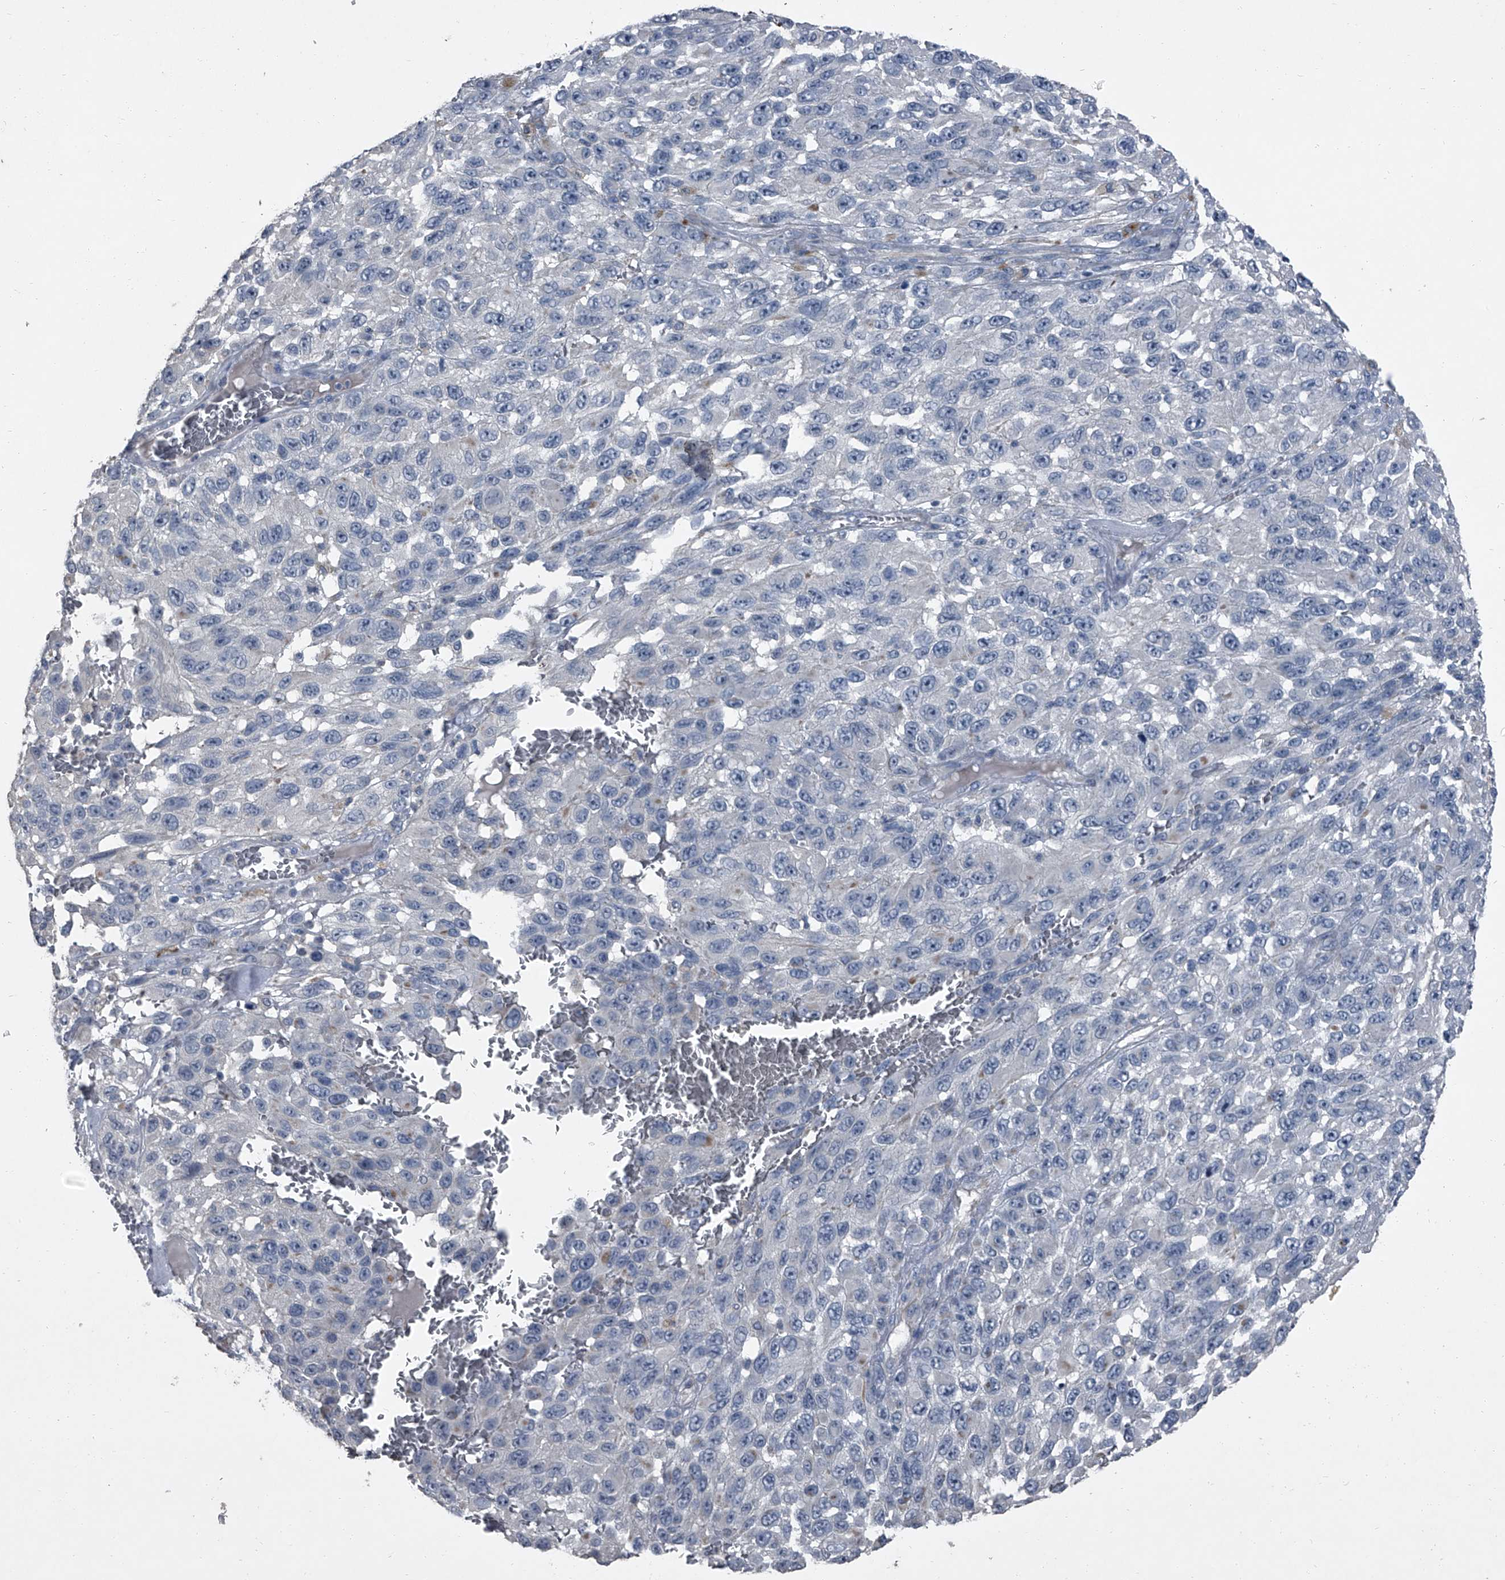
{"staining": {"intensity": "negative", "quantity": "none", "location": "none"}, "tissue": "melanoma", "cell_type": "Tumor cells", "image_type": "cancer", "snomed": [{"axis": "morphology", "description": "Malignant melanoma, NOS"}, {"axis": "topography", "description": "Skin"}], "caption": "High magnification brightfield microscopy of melanoma stained with DAB (brown) and counterstained with hematoxylin (blue): tumor cells show no significant staining.", "gene": "HEPHL1", "patient": {"sex": "female", "age": 96}}